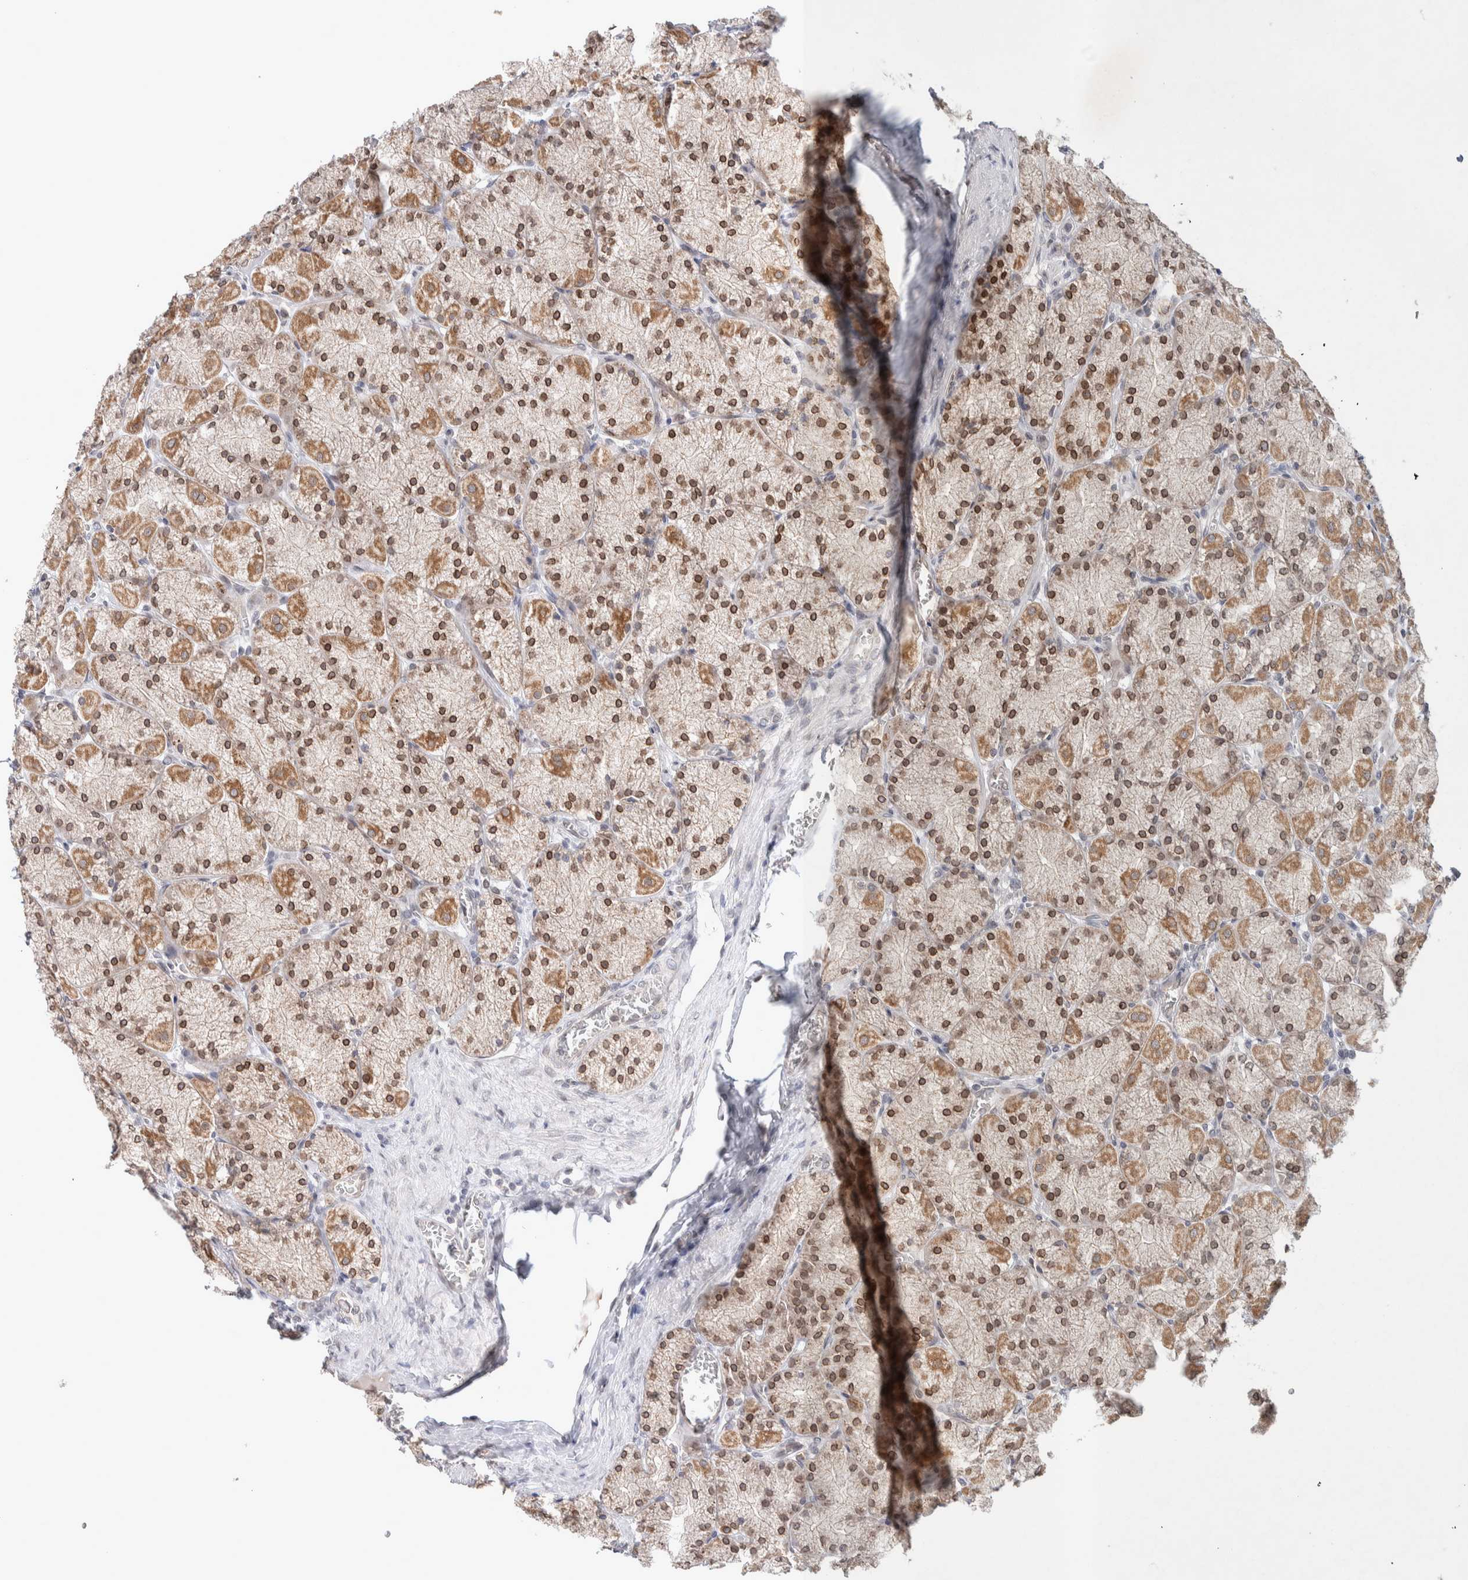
{"staining": {"intensity": "moderate", "quantity": ">75%", "location": "cytoplasmic/membranous,nuclear"}, "tissue": "stomach", "cell_type": "Glandular cells", "image_type": "normal", "snomed": [{"axis": "morphology", "description": "Normal tissue, NOS"}, {"axis": "topography", "description": "Stomach, upper"}], "caption": "Brown immunohistochemical staining in benign stomach reveals moderate cytoplasmic/membranous,nuclear positivity in approximately >75% of glandular cells.", "gene": "CRAT", "patient": {"sex": "female", "age": 56}}